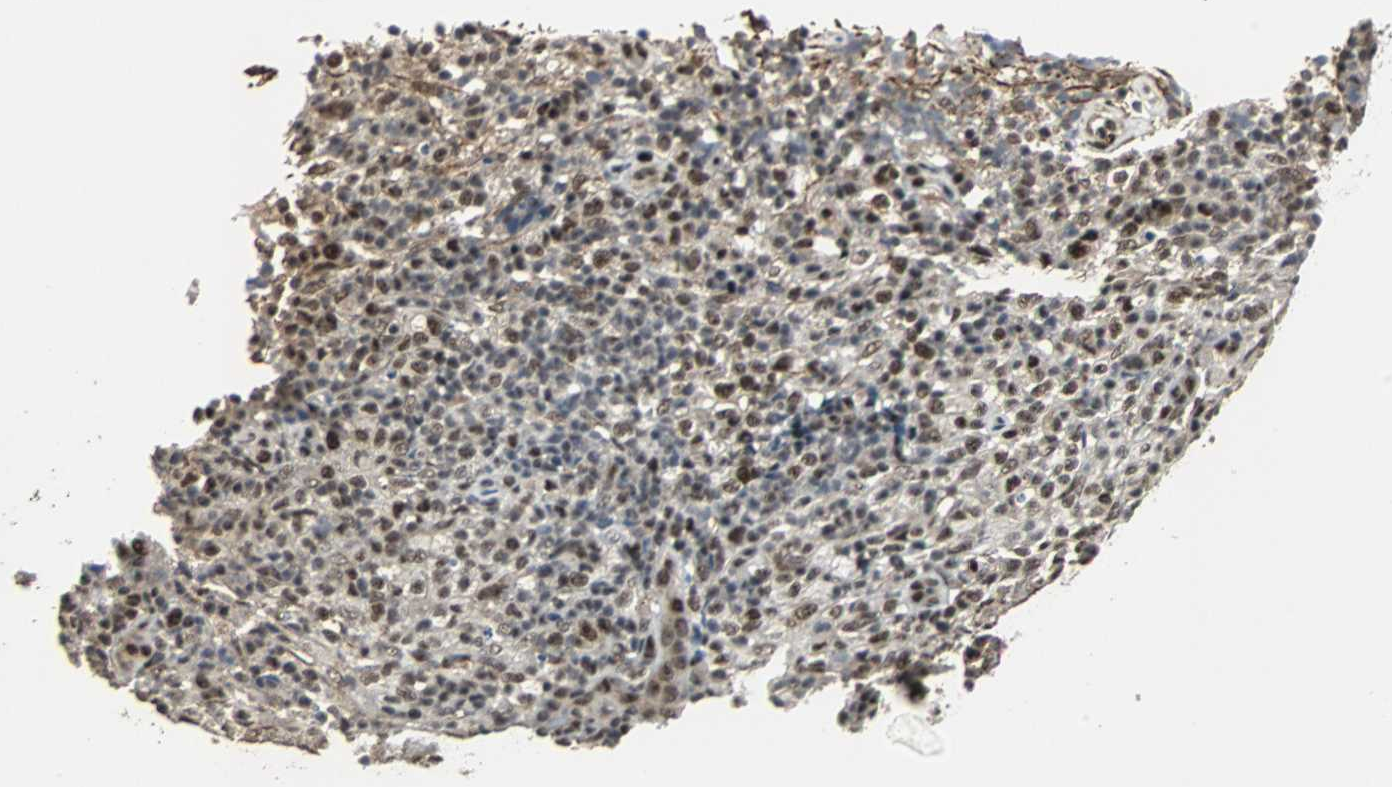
{"staining": {"intensity": "strong", "quantity": "25%-75%", "location": "nuclear"}, "tissue": "lymphoma", "cell_type": "Tumor cells", "image_type": "cancer", "snomed": [{"axis": "morphology", "description": "Malignant lymphoma, non-Hodgkin's type, High grade"}, {"axis": "topography", "description": "Lymph node"}], "caption": "An IHC micrograph of tumor tissue is shown. Protein staining in brown shows strong nuclear positivity in malignant lymphoma, non-Hodgkin's type (high-grade) within tumor cells.", "gene": "MED4", "patient": {"sex": "female", "age": 76}}